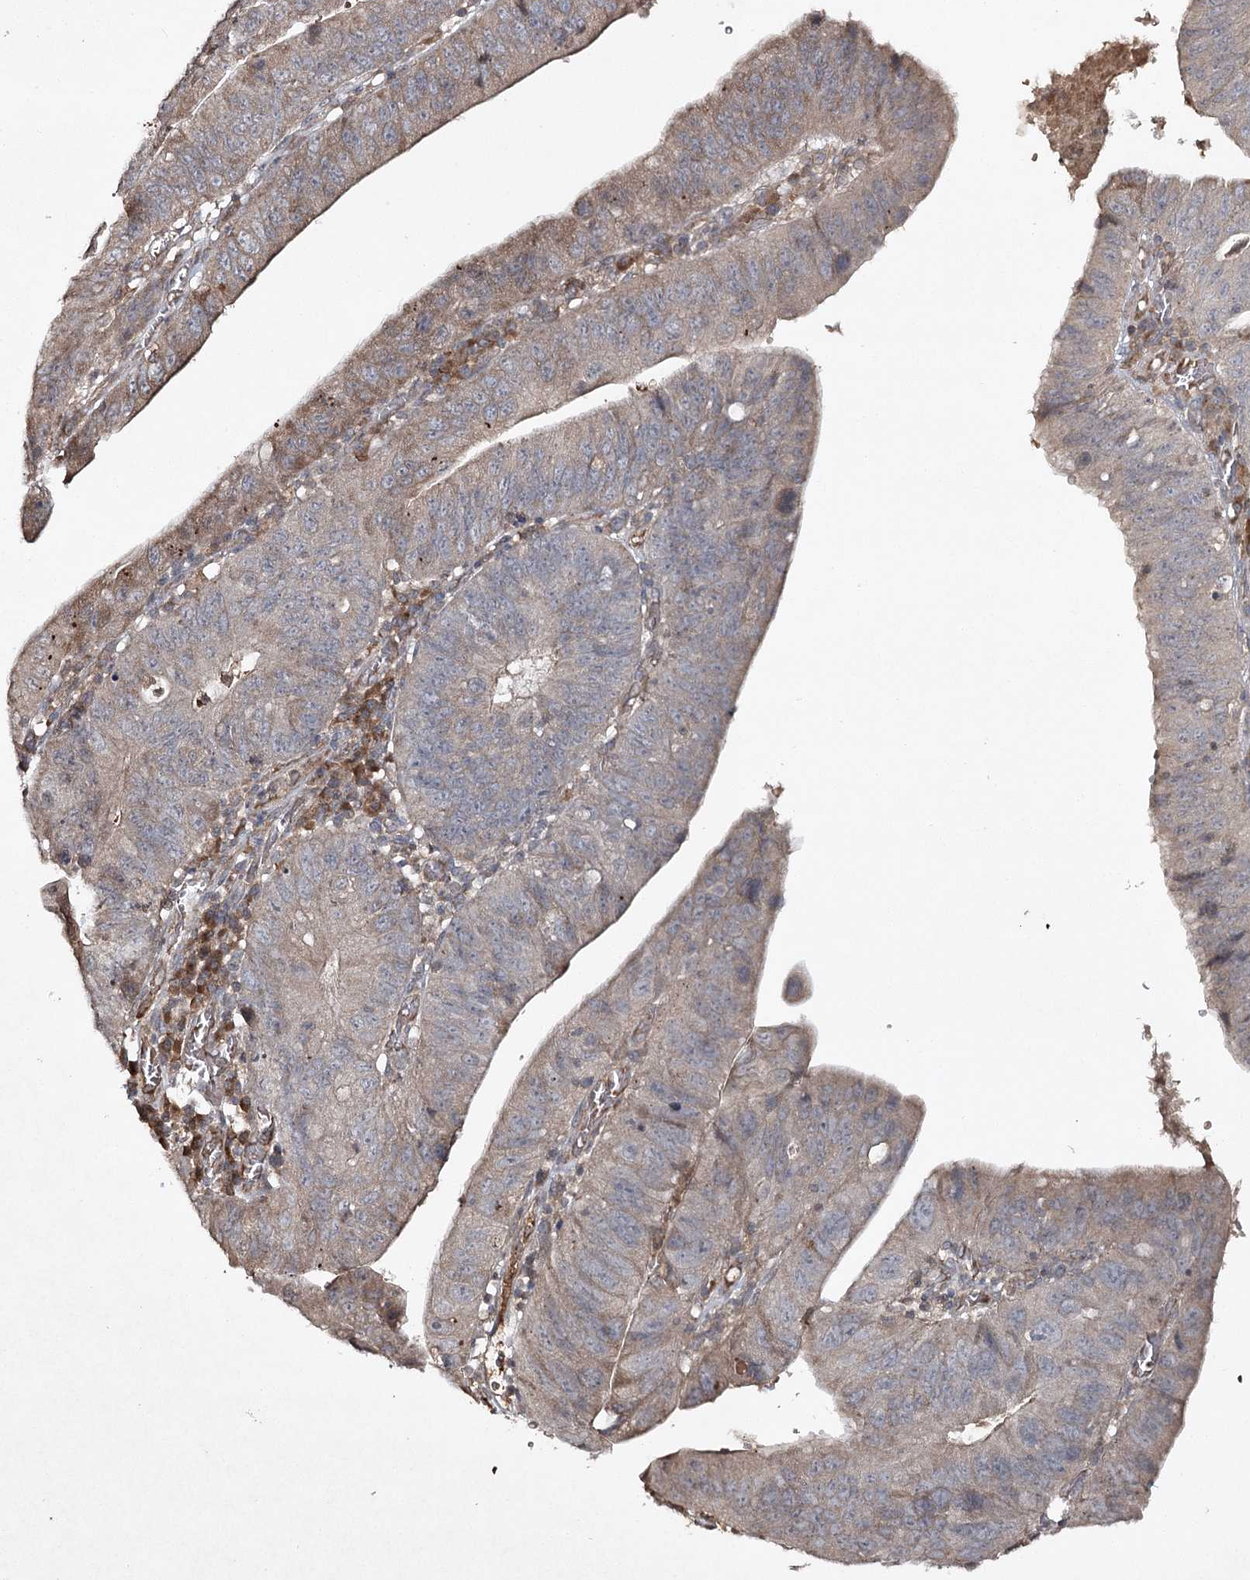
{"staining": {"intensity": "weak", "quantity": "<25%", "location": "cytoplasmic/membranous"}, "tissue": "stomach cancer", "cell_type": "Tumor cells", "image_type": "cancer", "snomed": [{"axis": "morphology", "description": "Adenocarcinoma, NOS"}, {"axis": "topography", "description": "Stomach"}], "caption": "Stomach cancer was stained to show a protein in brown. There is no significant positivity in tumor cells. Nuclei are stained in blue.", "gene": "CYP2B6", "patient": {"sex": "male", "age": 59}}